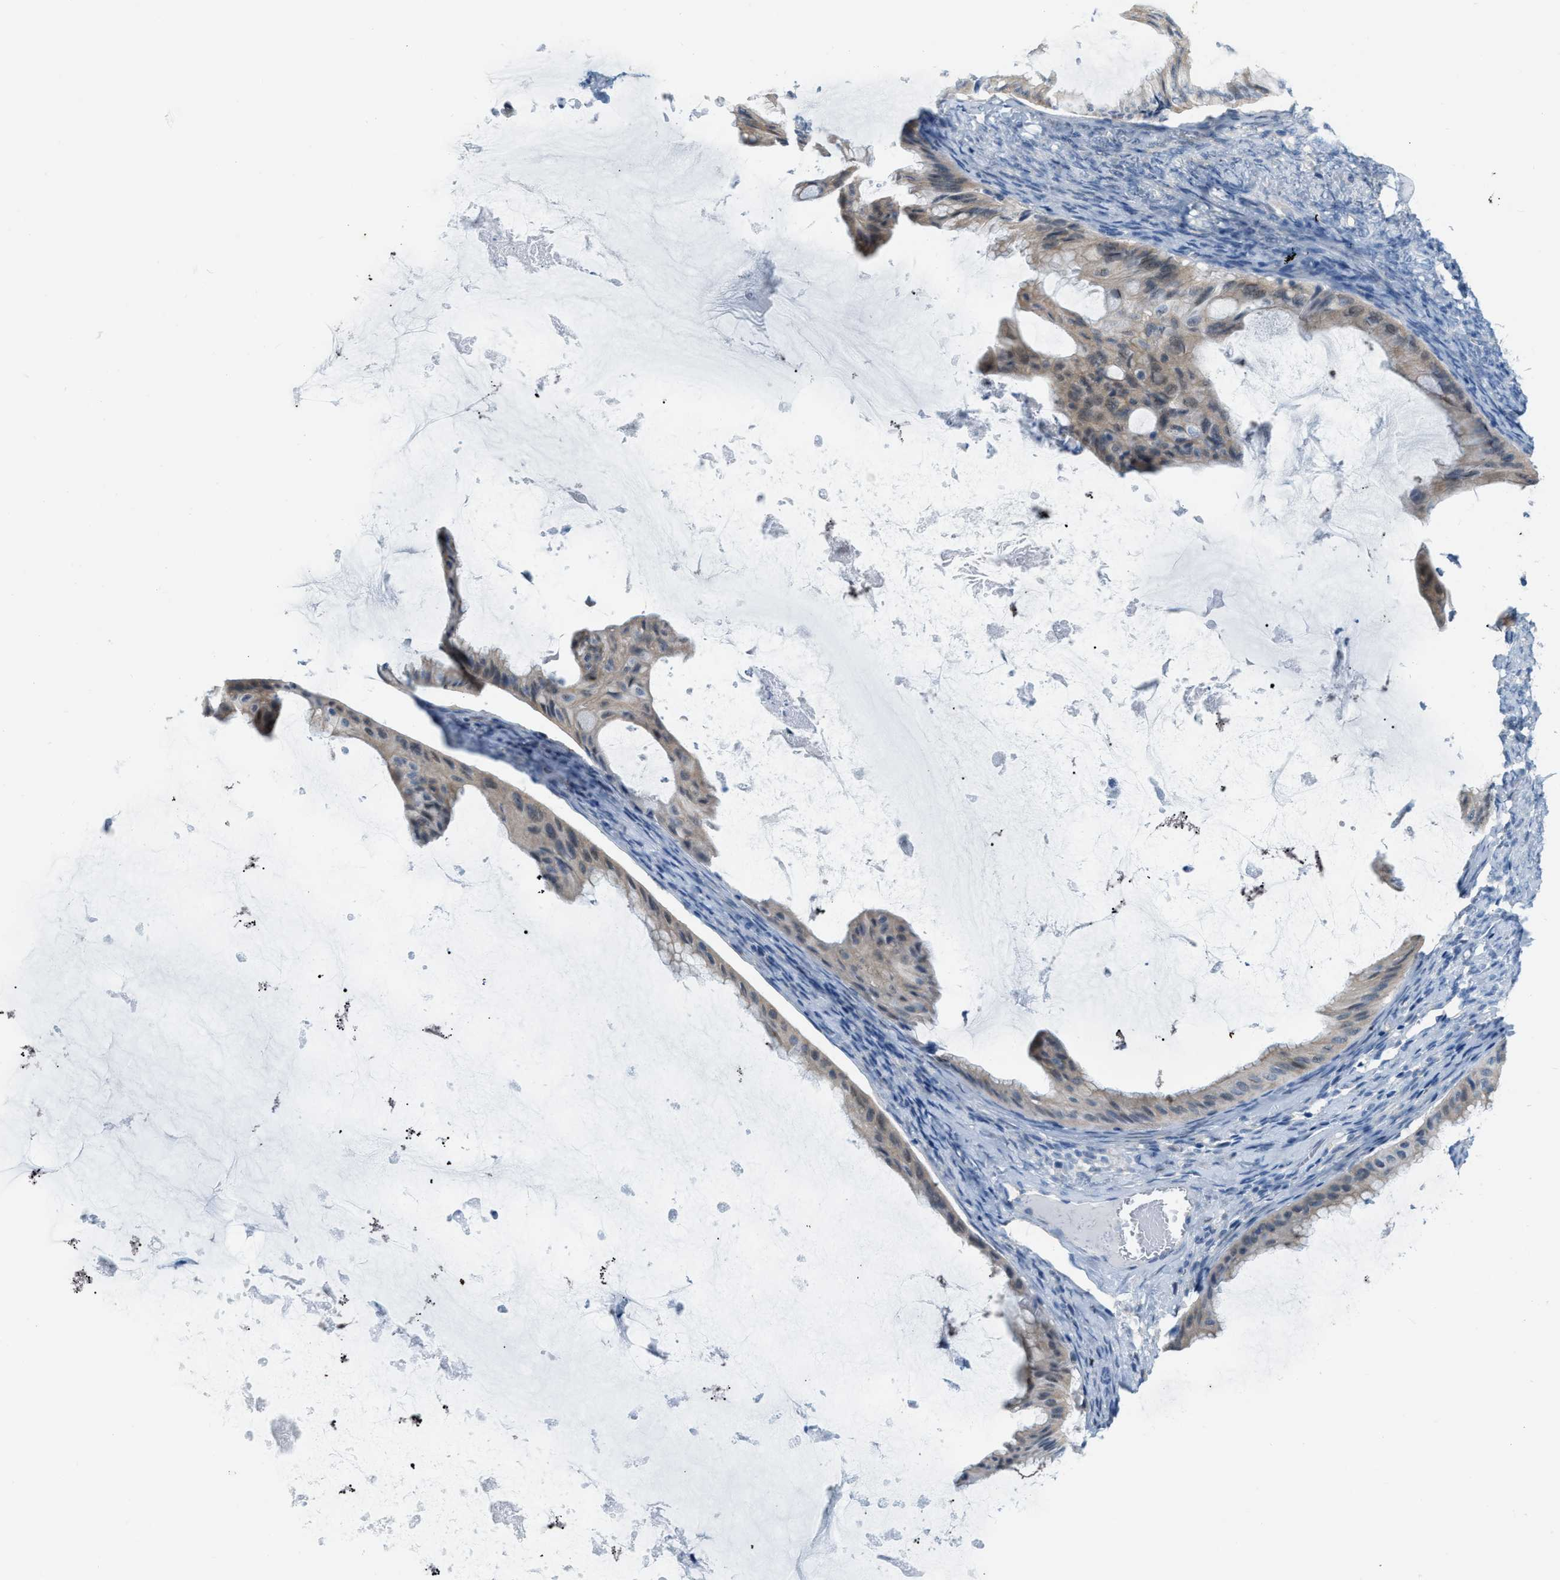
{"staining": {"intensity": "weak", "quantity": "25%-75%", "location": "cytoplasmic/membranous"}, "tissue": "ovarian cancer", "cell_type": "Tumor cells", "image_type": "cancer", "snomed": [{"axis": "morphology", "description": "Cystadenocarcinoma, mucinous, NOS"}, {"axis": "topography", "description": "Ovary"}], "caption": "Human ovarian mucinous cystadenocarcinoma stained for a protein (brown) shows weak cytoplasmic/membranous positive staining in approximately 25%-75% of tumor cells.", "gene": "PHRF1", "patient": {"sex": "female", "age": 61}}